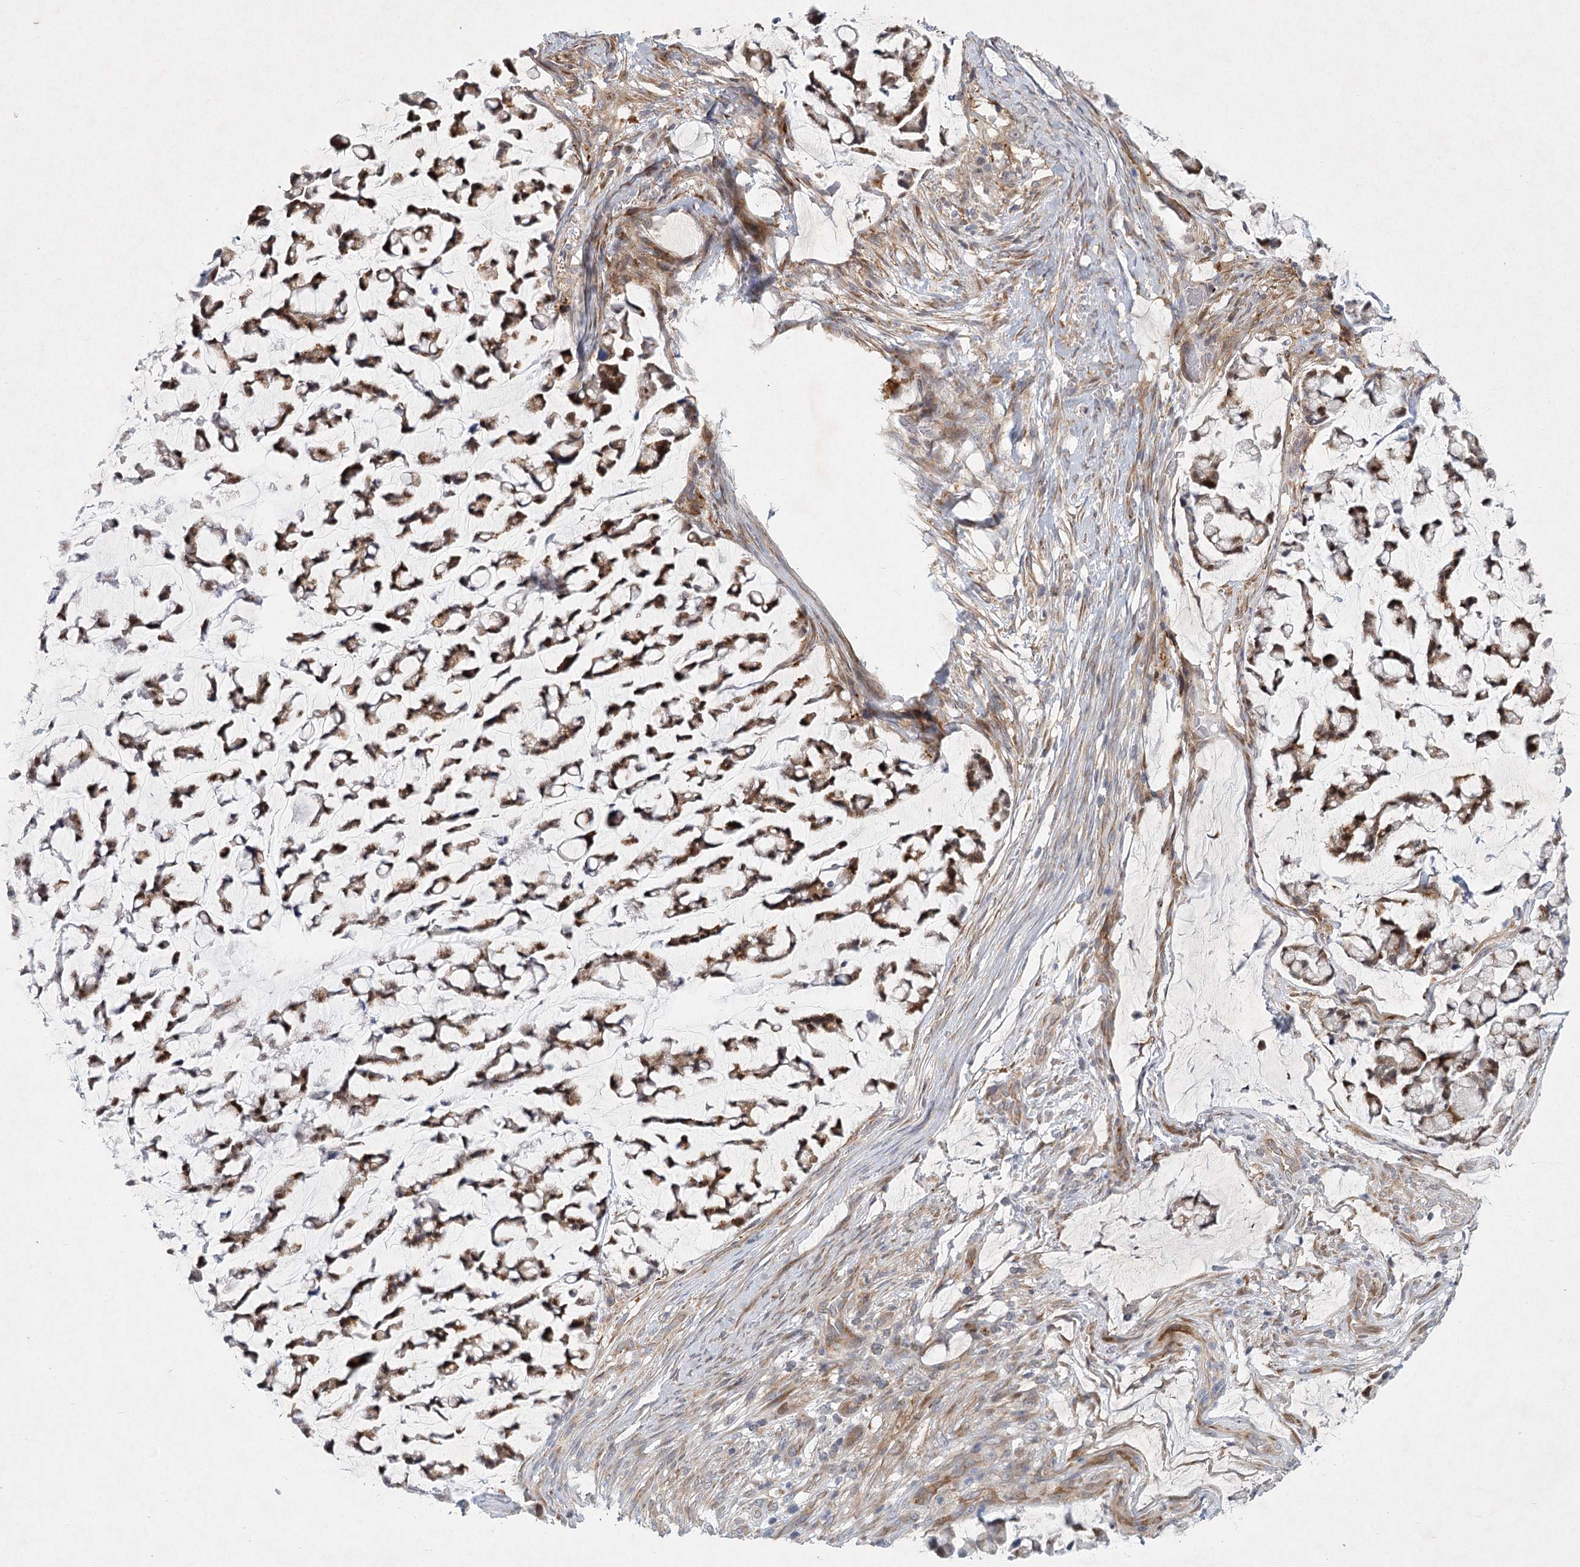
{"staining": {"intensity": "moderate", "quantity": ">75%", "location": "cytoplasmic/membranous,nuclear"}, "tissue": "stomach cancer", "cell_type": "Tumor cells", "image_type": "cancer", "snomed": [{"axis": "morphology", "description": "Adenocarcinoma, NOS"}, {"axis": "topography", "description": "Stomach, lower"}], "caption": "The image displays staining of stomach cancer (adenocarcinoma), revealing moderate cytoplasmic/membranous and nuclear protein staining (brown color) within tumor cells.", "gene": "FAM110C", "patient": {"sex": "male", "age": 67}}